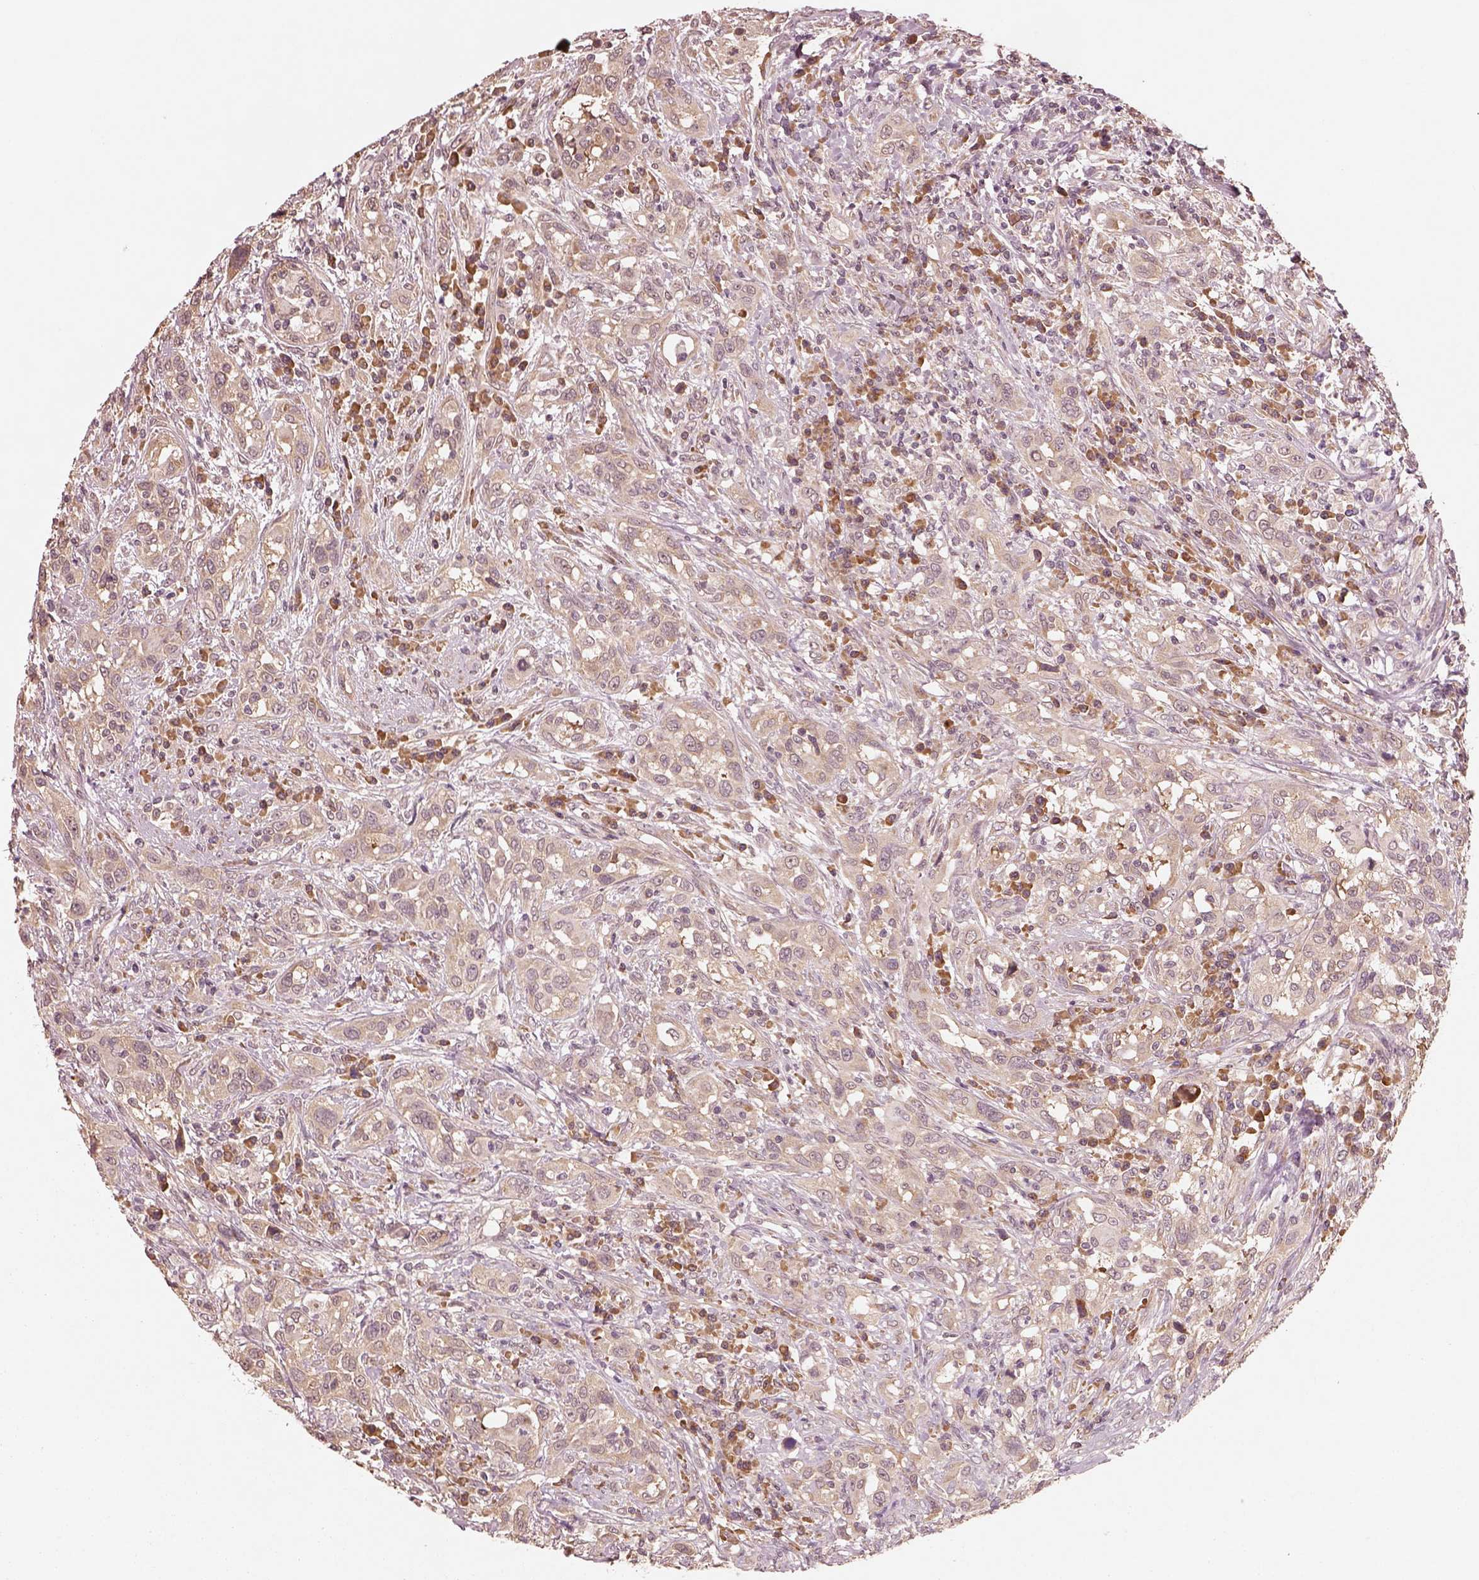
{"staining": {"intensity": "weak", "quantity": ">75%", "location": "cytoplasmic/membranous"}, "tissue": "urothelial cancer", "cell_type": "Tumor cells", "image_type": "cancer", "snomed": [{"axis": "morphology", "description": "Urothelial carcinoma, NOS"}, {"axis": "morphology", "description": "Urothelial carcinoma, High grade"}, {"axis": "topography", "description": "Urinary bladder"}], "caption": "Immunohistochemistry (IHC) (DAB) staining of urothelial carcinoma (high-grade) displays weak cytoplasmic/membranous protein positivity in approximately >75% of tumor cells.", "gene": "RPS5", "patient": {"sex": "female", "age": 64}}